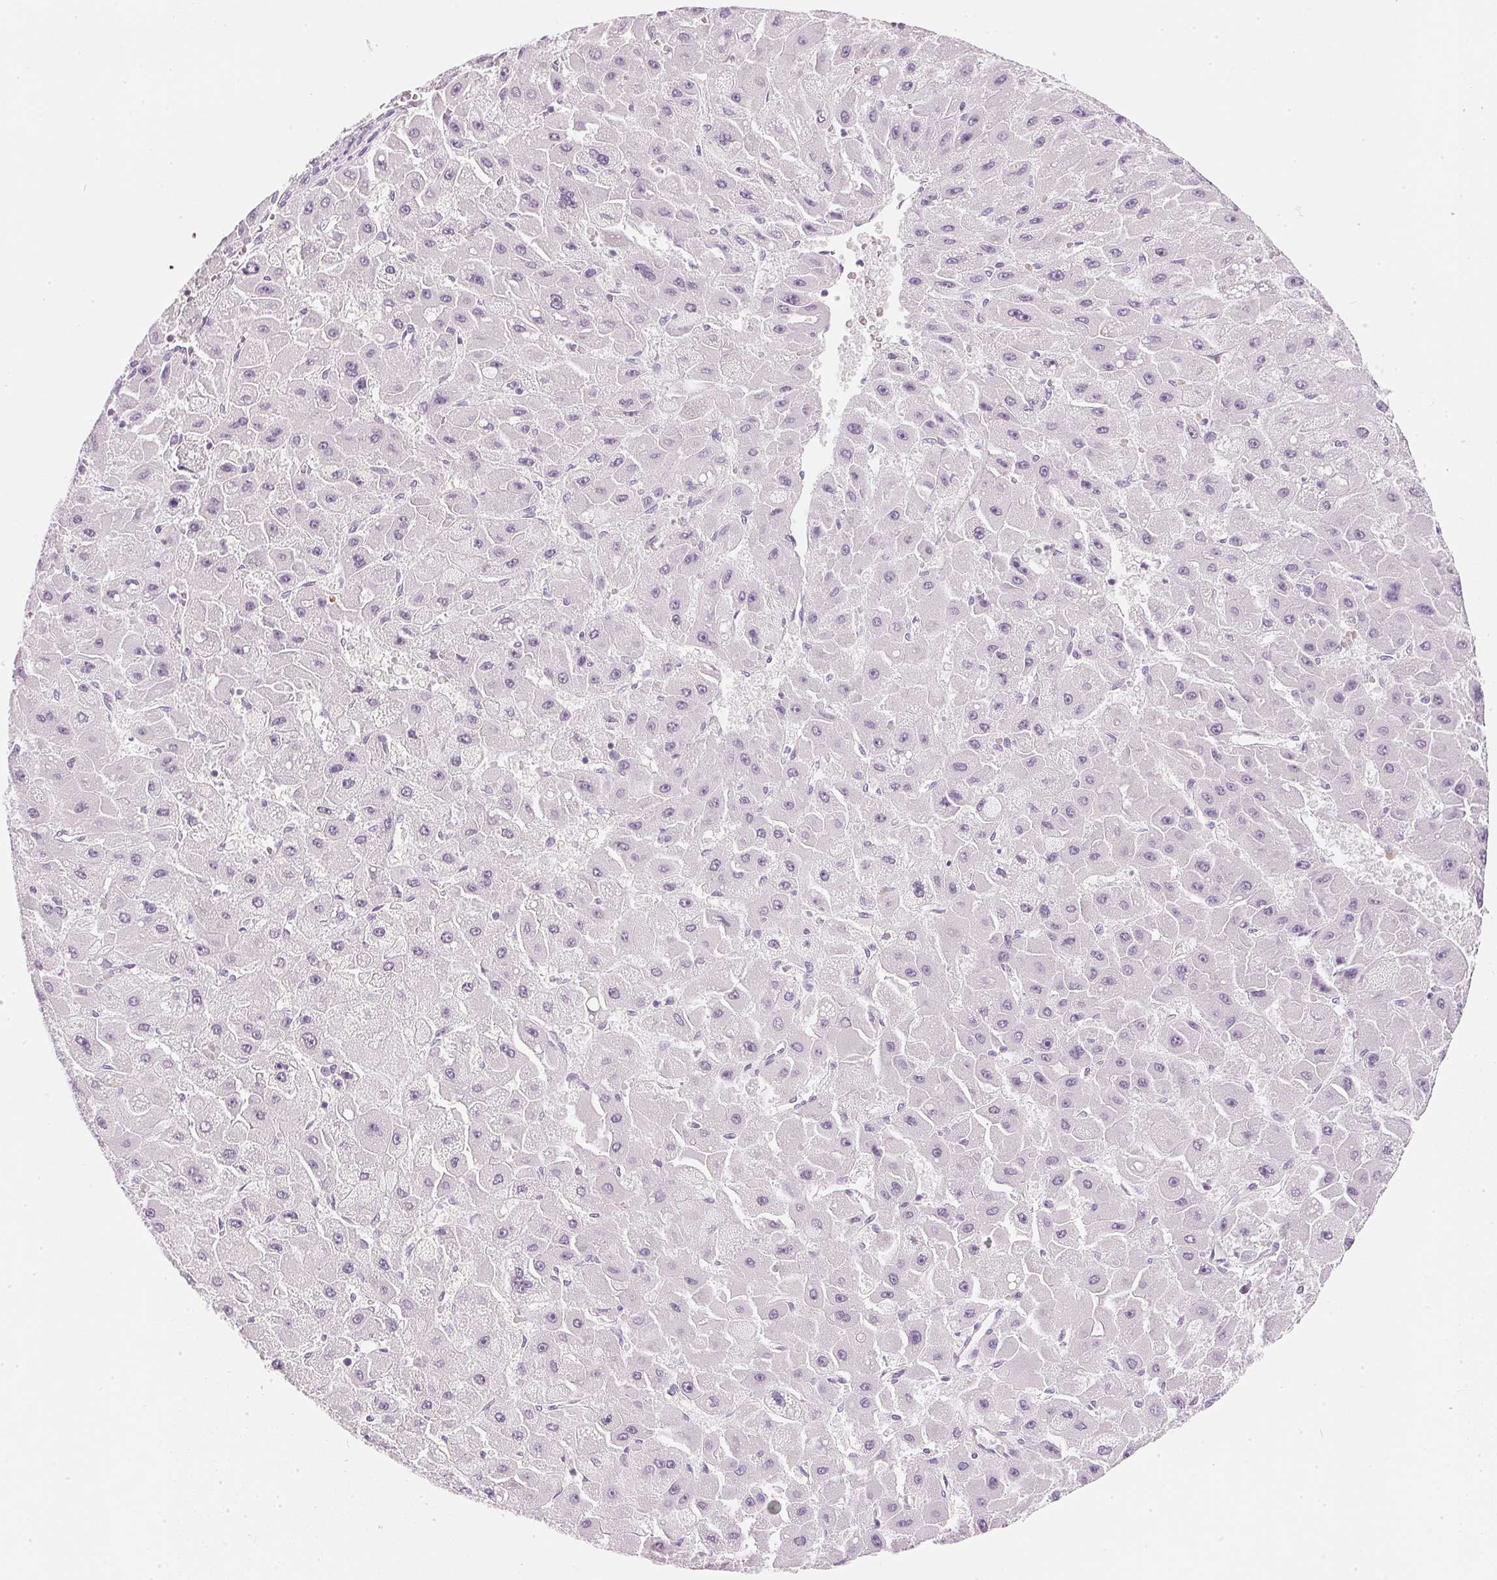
{"staining": {"intensity": "negative", "quantity": "none", "location": "none"}, "tissue": "liver cancer", "cell_type": "Tumor cells", "image_type": "cancer", "snomed": [{"axis": "morphology", "description": "Carcinoma, Hepatocellular, NOS"}, {"axis": "topography", "description": "Liver"}], "caption": "High power microscopy histopathology image of an IHC histopathology image of liver hepatocellular carcinoma, revealing no significant staining in tumor cells.", "gene": "CHST4", "patient": {"sex": "female", "age": 25}}